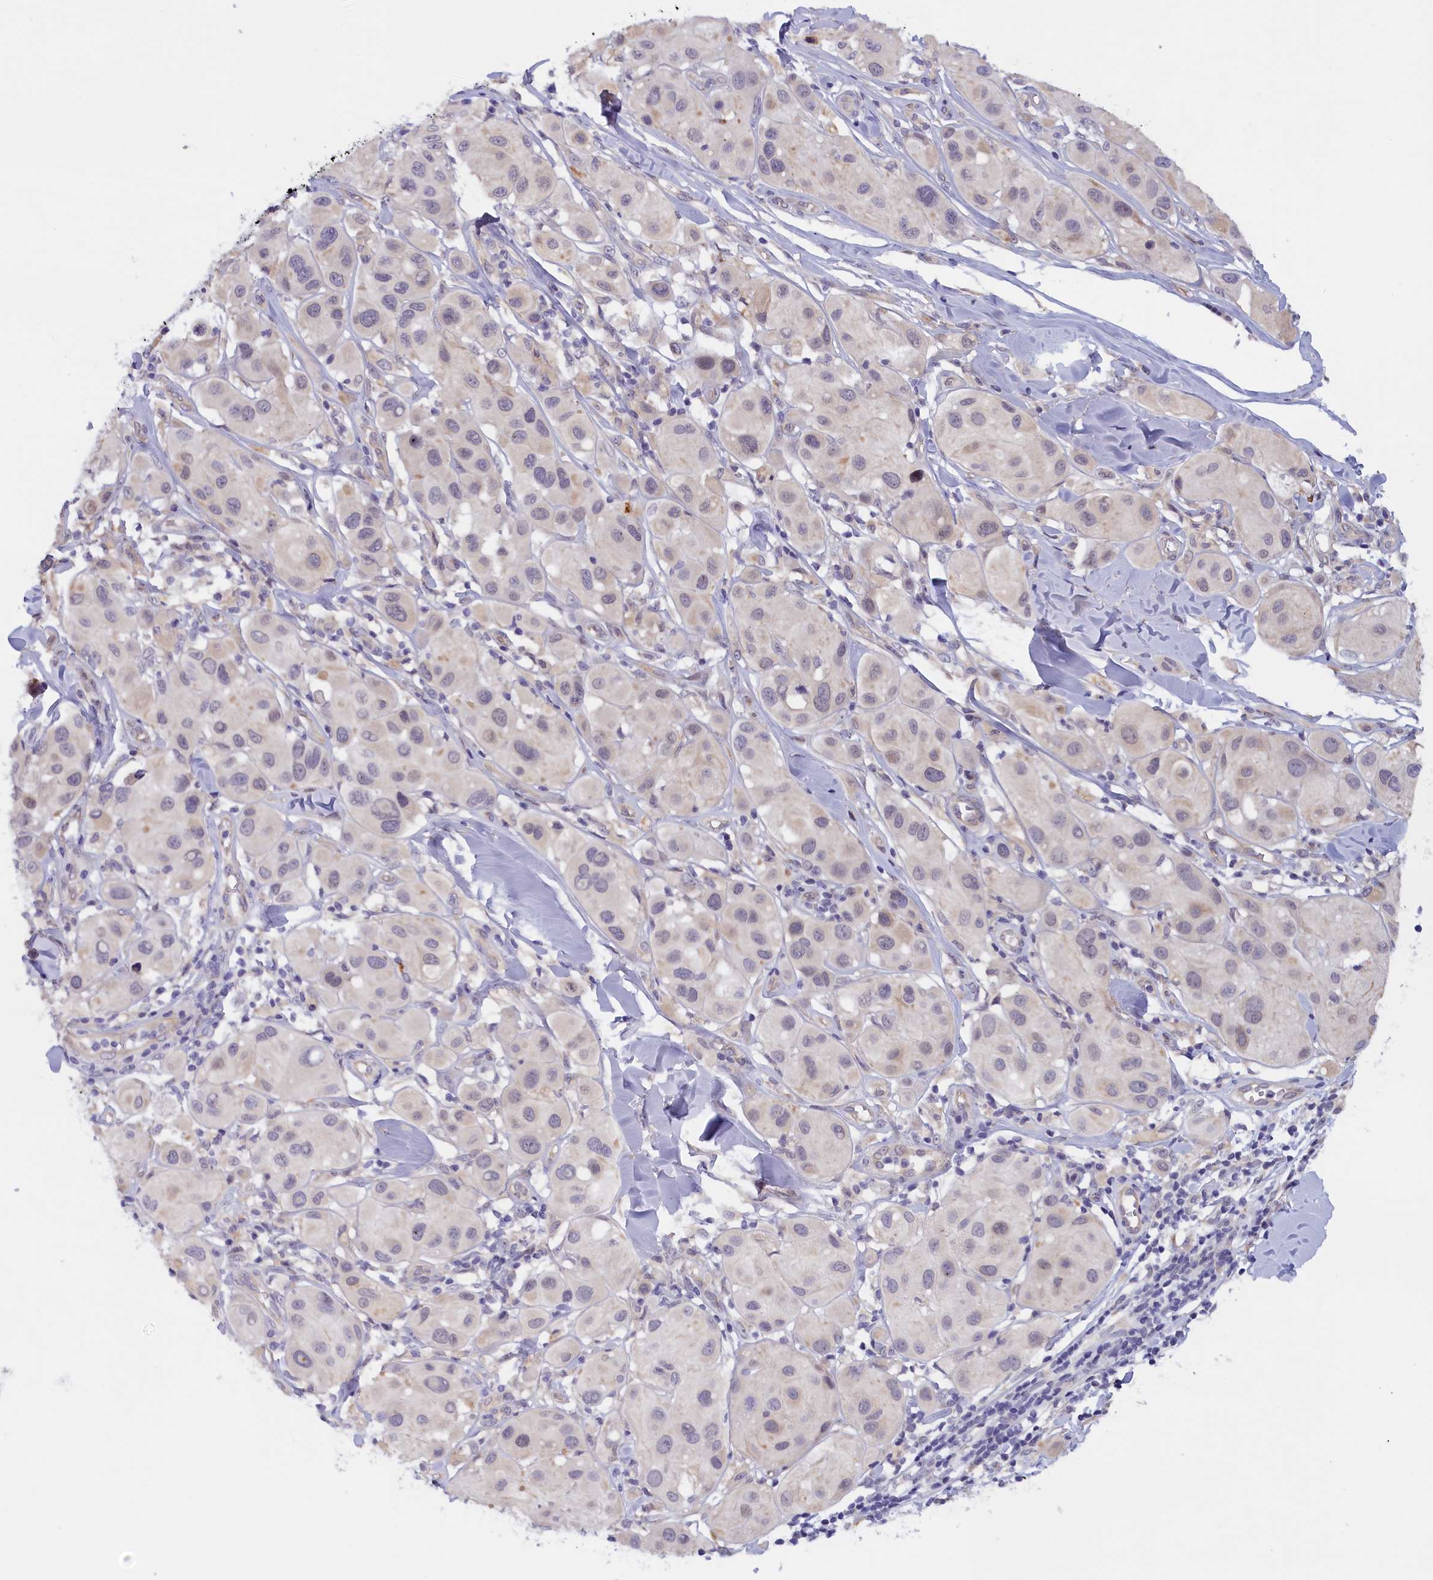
{"staining": {"intensity": "negative", "quantity": "none", "location": "none"}, "tissue": "melanoma", "cell_type": "Tumor cells", "image_type": "cancer", "snomed": [{"axis": "morphology", "description": "Malignant melanoma, Metastatic site"}, {"axis": "topography", "description": "Skin"}], "caption": "This image is of malignant melanoma (metastatic site) stained with immunohistochemistry (IHC) to label a protein in brown with the nuclei are counter-stained blue. There is no staining in tumor cells. (DAB (3,3'-diaminobenzidine) immunohistochemistry (IHC) visualized using brightfield microscopy, high magnification).", "gene": "IGFALS", "patient": {"sex": "male", "age": 41}}